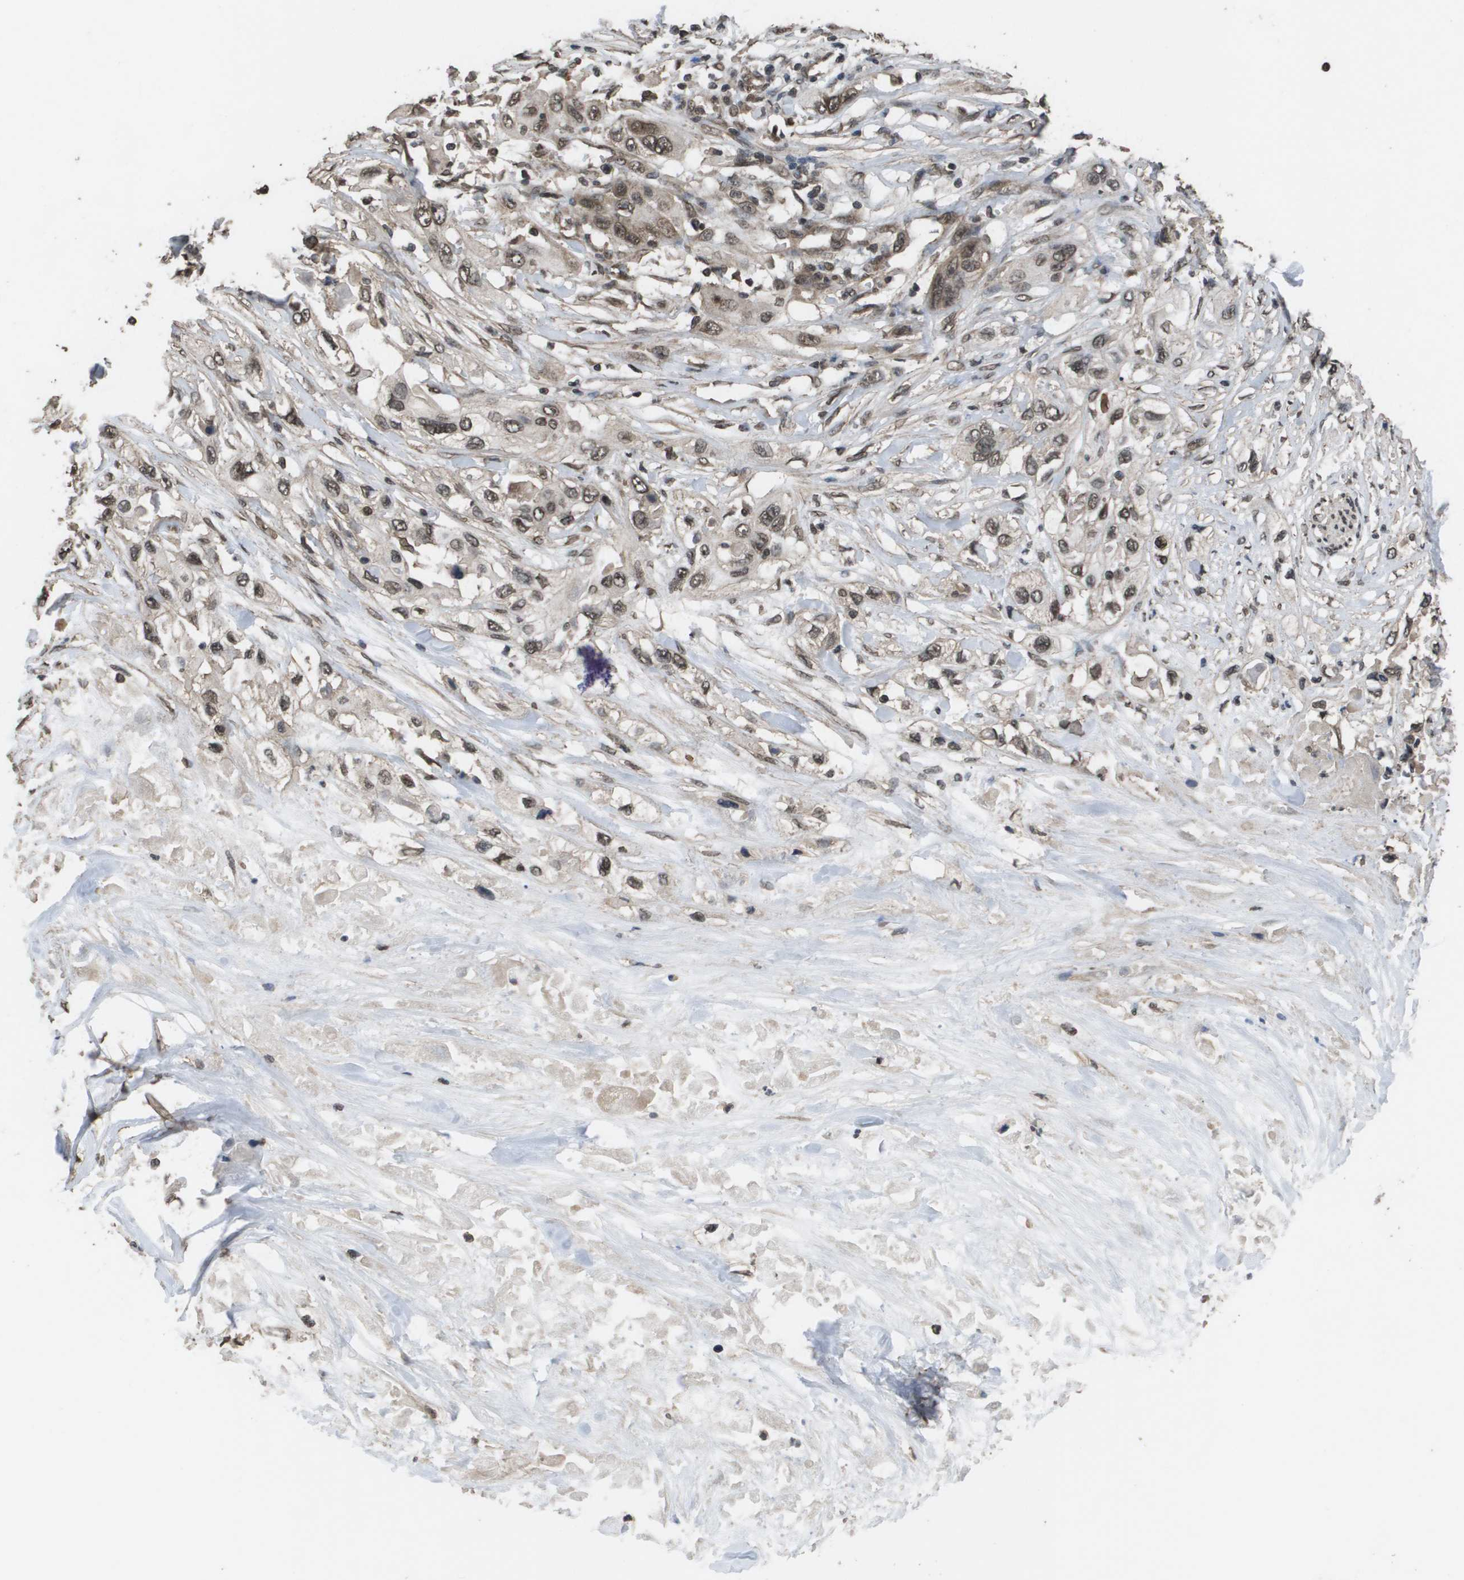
{"staining": {"intensity": "moderate", "quantity": ">75%", "location": "cytoplasmic/membranous,nuclear"}, "tissue": "pancreatic cancer", "cell_type": "Tumor cells", "image_type": "cancer", "snomed": [{"axis": "morphology", "description": "Adenocarcinoma, NOS"}, {"axis": "topography", "description": "Pancreas"}], "caption": "Approximately >75% of tumor cells in pancreatic adenocarcinoma display moderate cytoplasmic/membranous and nuclear protein positivity as visualized by brown immunohistochemical staining.", "gene": "AXIN2", "patient": {"sex": "female", "age": 70}}